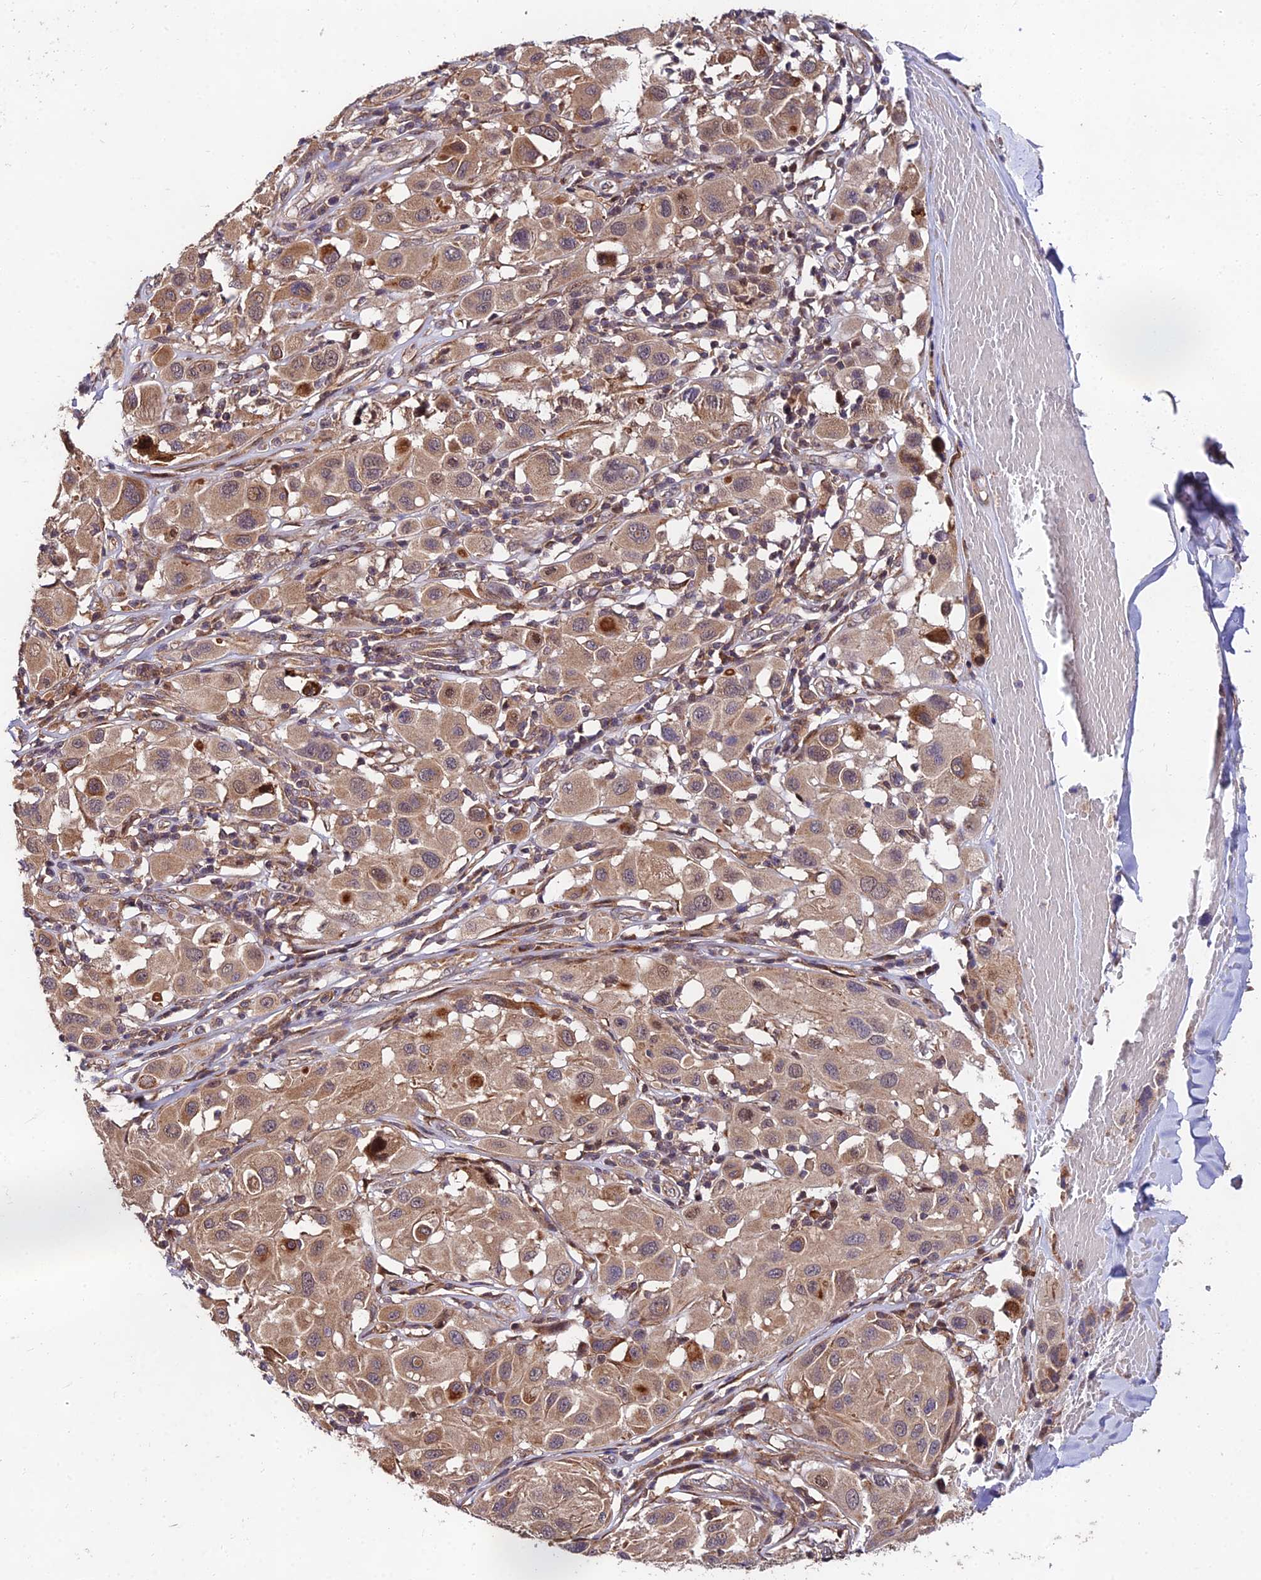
{"staining": {"intensity": "moderate", "quantity": "25%-75%", "location": "cytoplasmic/membranous"}, "tissue": "melanoma", "cell_type": "Tumor cells", "image_type": "cancer", "snomed": [{"axis": "morphology", "description": "Malignant melanoma, Metastatic site"}, {"axis": "topography", "description": "Skin"}], "caption": "Melanoma stained for a protein exhibits moderate cytoplasmic/membranous positivity in tumor cells.", "gene": "MKKS", "patient": {"sex": "male", "age": 41}}